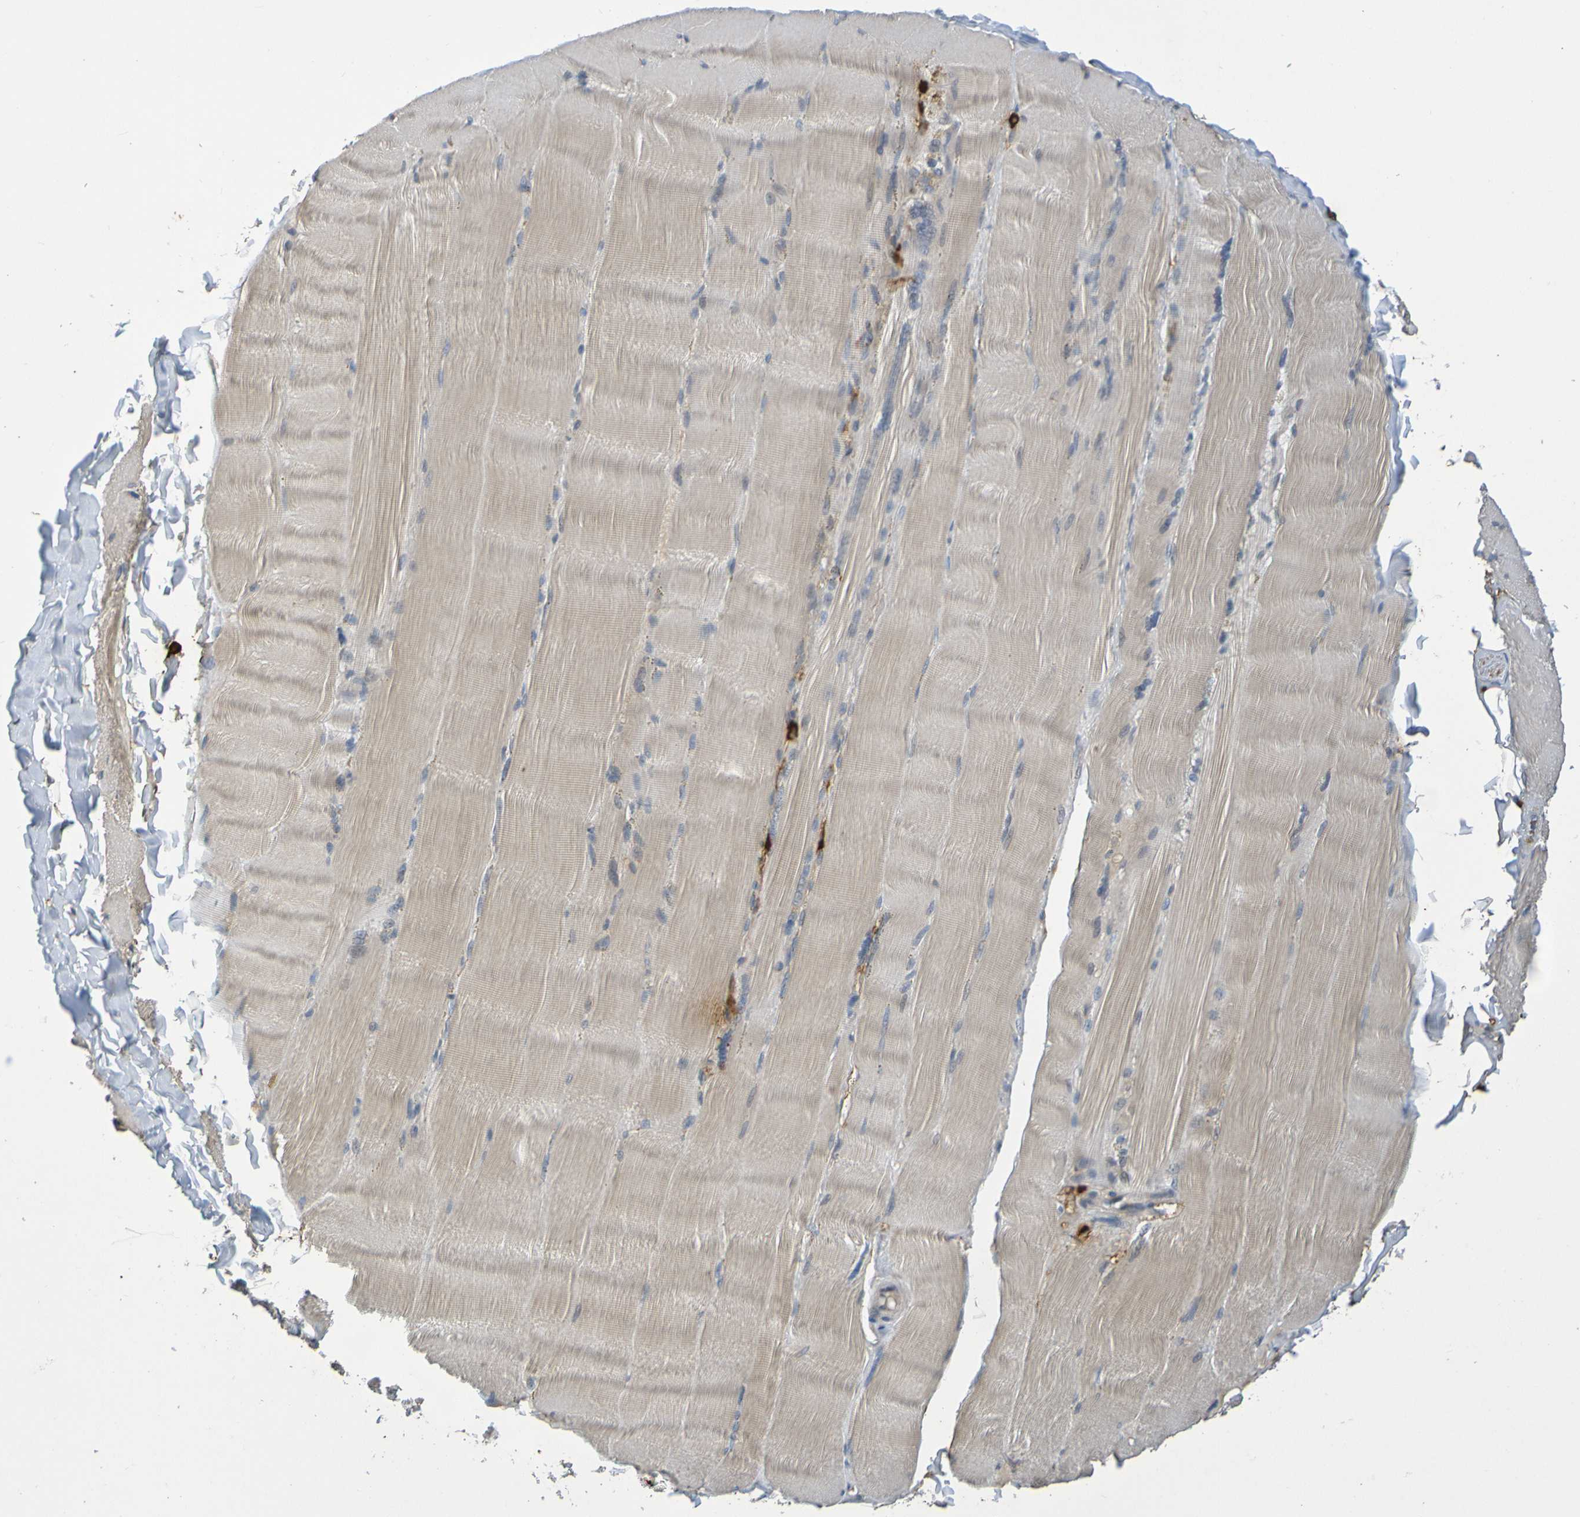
{"staining": {"intensity": "weak", "quantity": ">75%", "location": "cytoplasmic/membranous"}, "tissue": "skeletal muscle", "cell_type": "Myocytes", "image_type": "normal", "snomed": [{"axis": "morphology", "description": "Normal tissue, NOS"}, {"axis": "topography", "description": "Skin"}, {"axis": "topography", "description": "Skeletal muscle"}], "caption": "Human skeletal muscle stained with a brown dye shows weak cytoplasmic/membranous positive expression in approximately >75% of myocytes.", "gene": "C3AR1", "patient": {"sex": "male", "age": 83}}